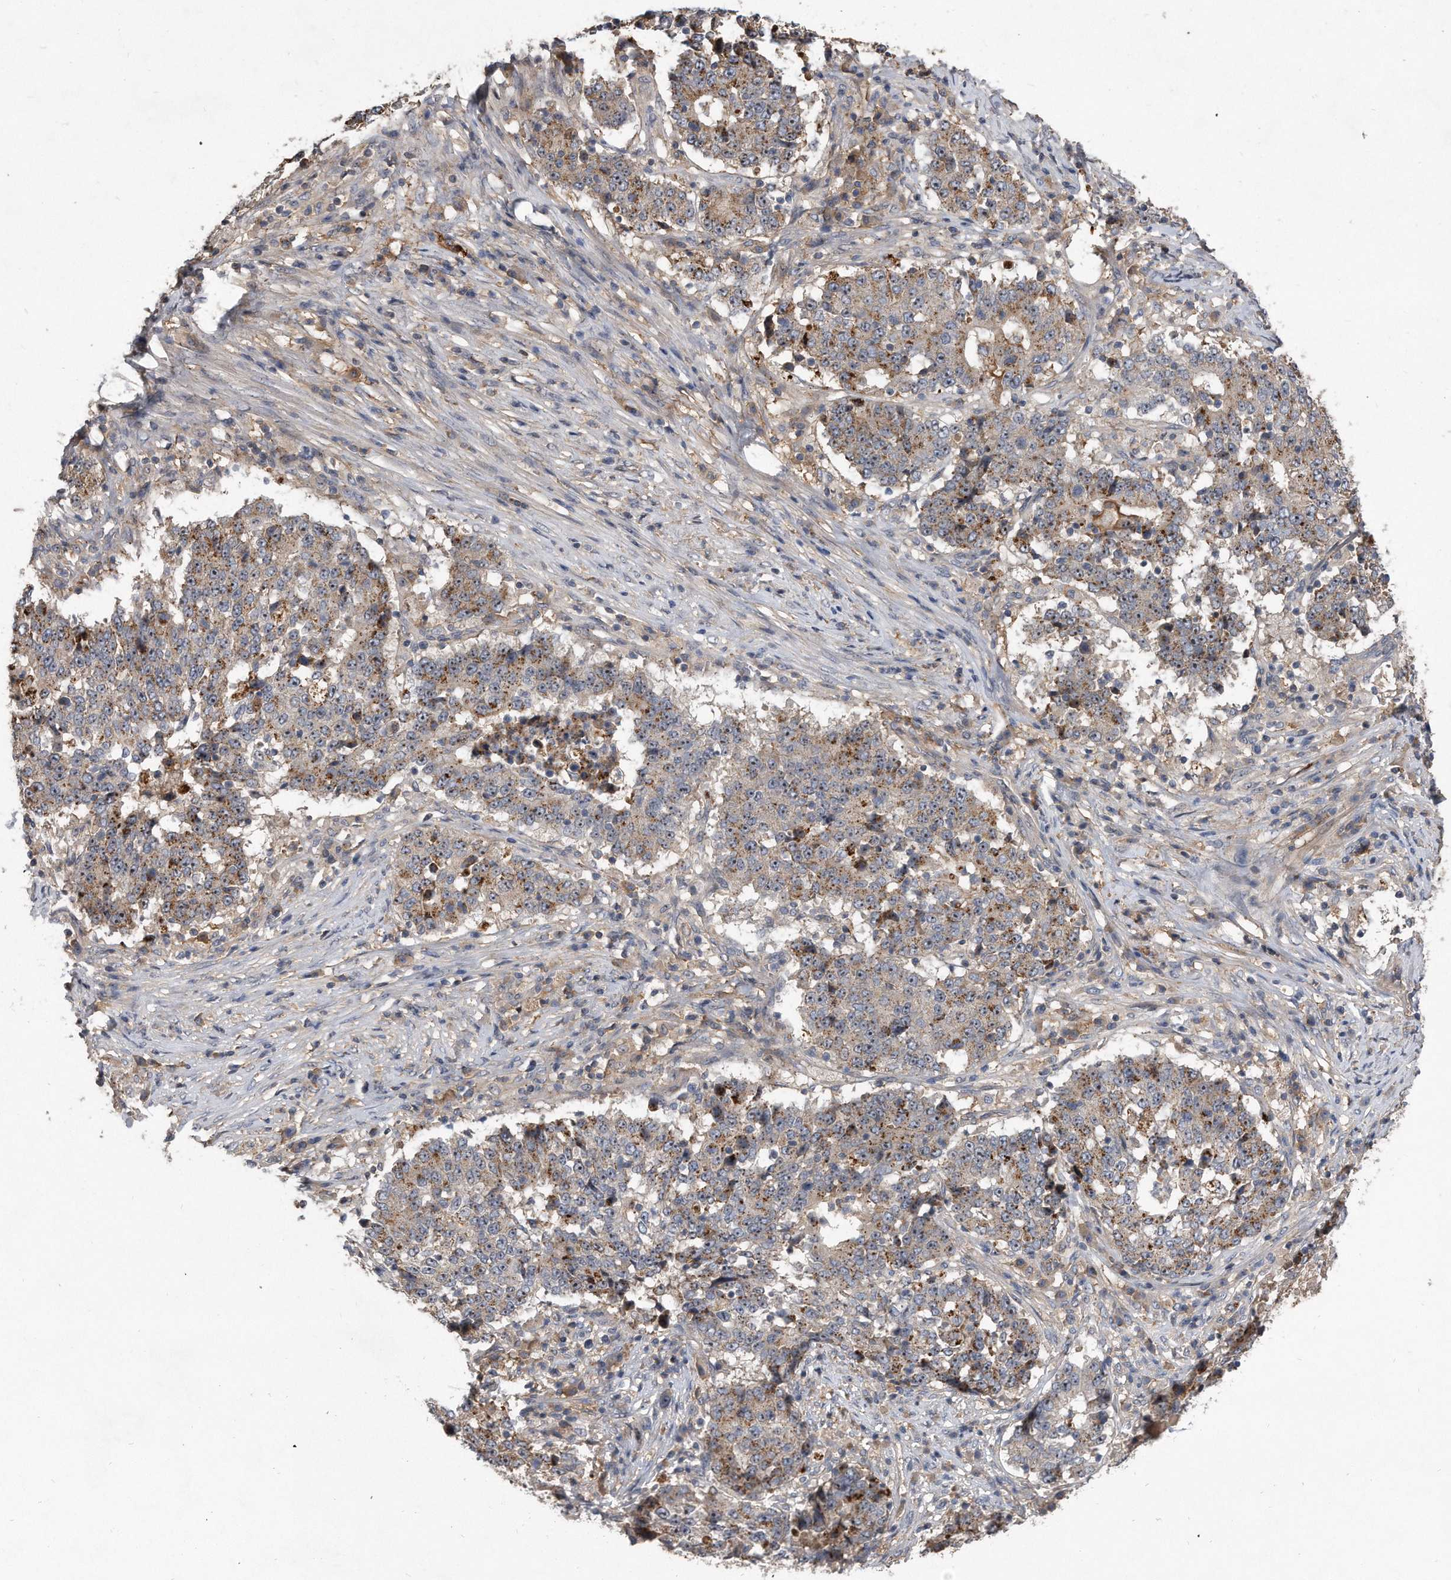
{"staining": {"intensity": "moderate", "quantity": ">75%", "location": "cytoplasmic/membranous"}, "tissue": "stomach cancer", "cell_type": "Tumor cells", "image_type": "cancer", "snomed": [{"axis": "morphology", "description": "Adenocarcinoma, NOS"}, {"axis": "topography", "description": "Stomach"}], "caption": "Moderate cytoplasmic/membranous protein expression is appreciated in about >75% of tumor cells in stomach cancer.", "gene": "PGBD2", "patient": {"sex": "male", "age": 59}}